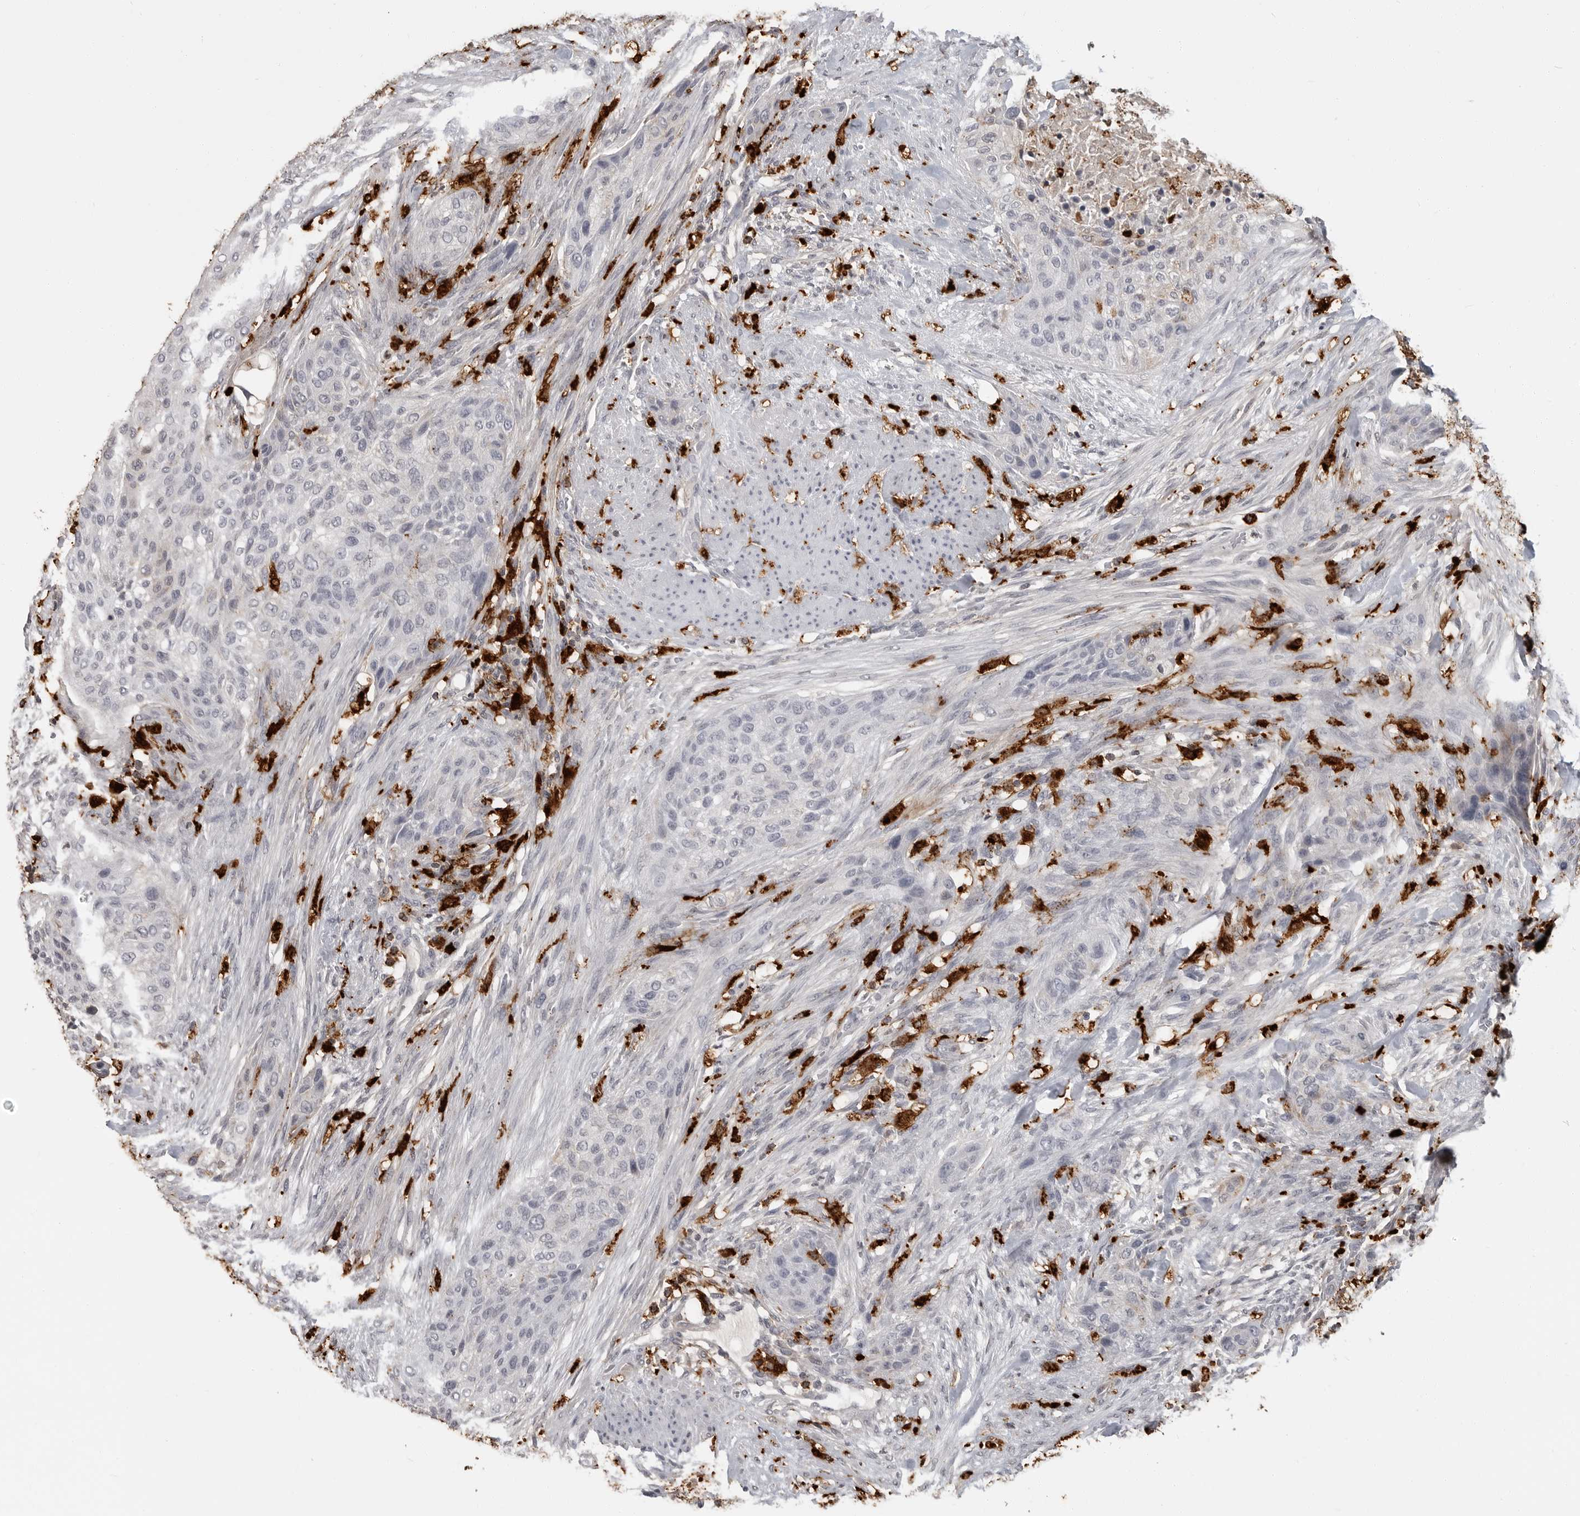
{"staining": {"intensity": "negative", "quantity": "none", "location": "none"}, "tissue": "urothelial cancer", "cell_type": "Tumor cells", "image_type": "cancer", "snomed": [{"axis": "morphology", "description": "Urothelial carcinoma, High grade"}, {"axis": "topography", "description": "Urinary bladder"}], "caption": "DAB (3,3'-diaminobenzidine) immunohistochemical staining of human urothelial carcinoma (high-grade) exhibits no significant positivity in tumor cells. (Immunohistochemistry (ihc), brightfield microscopy, high magnification).", "gene": "IFI30", "patient": {"sex": "male", "age": 35}}